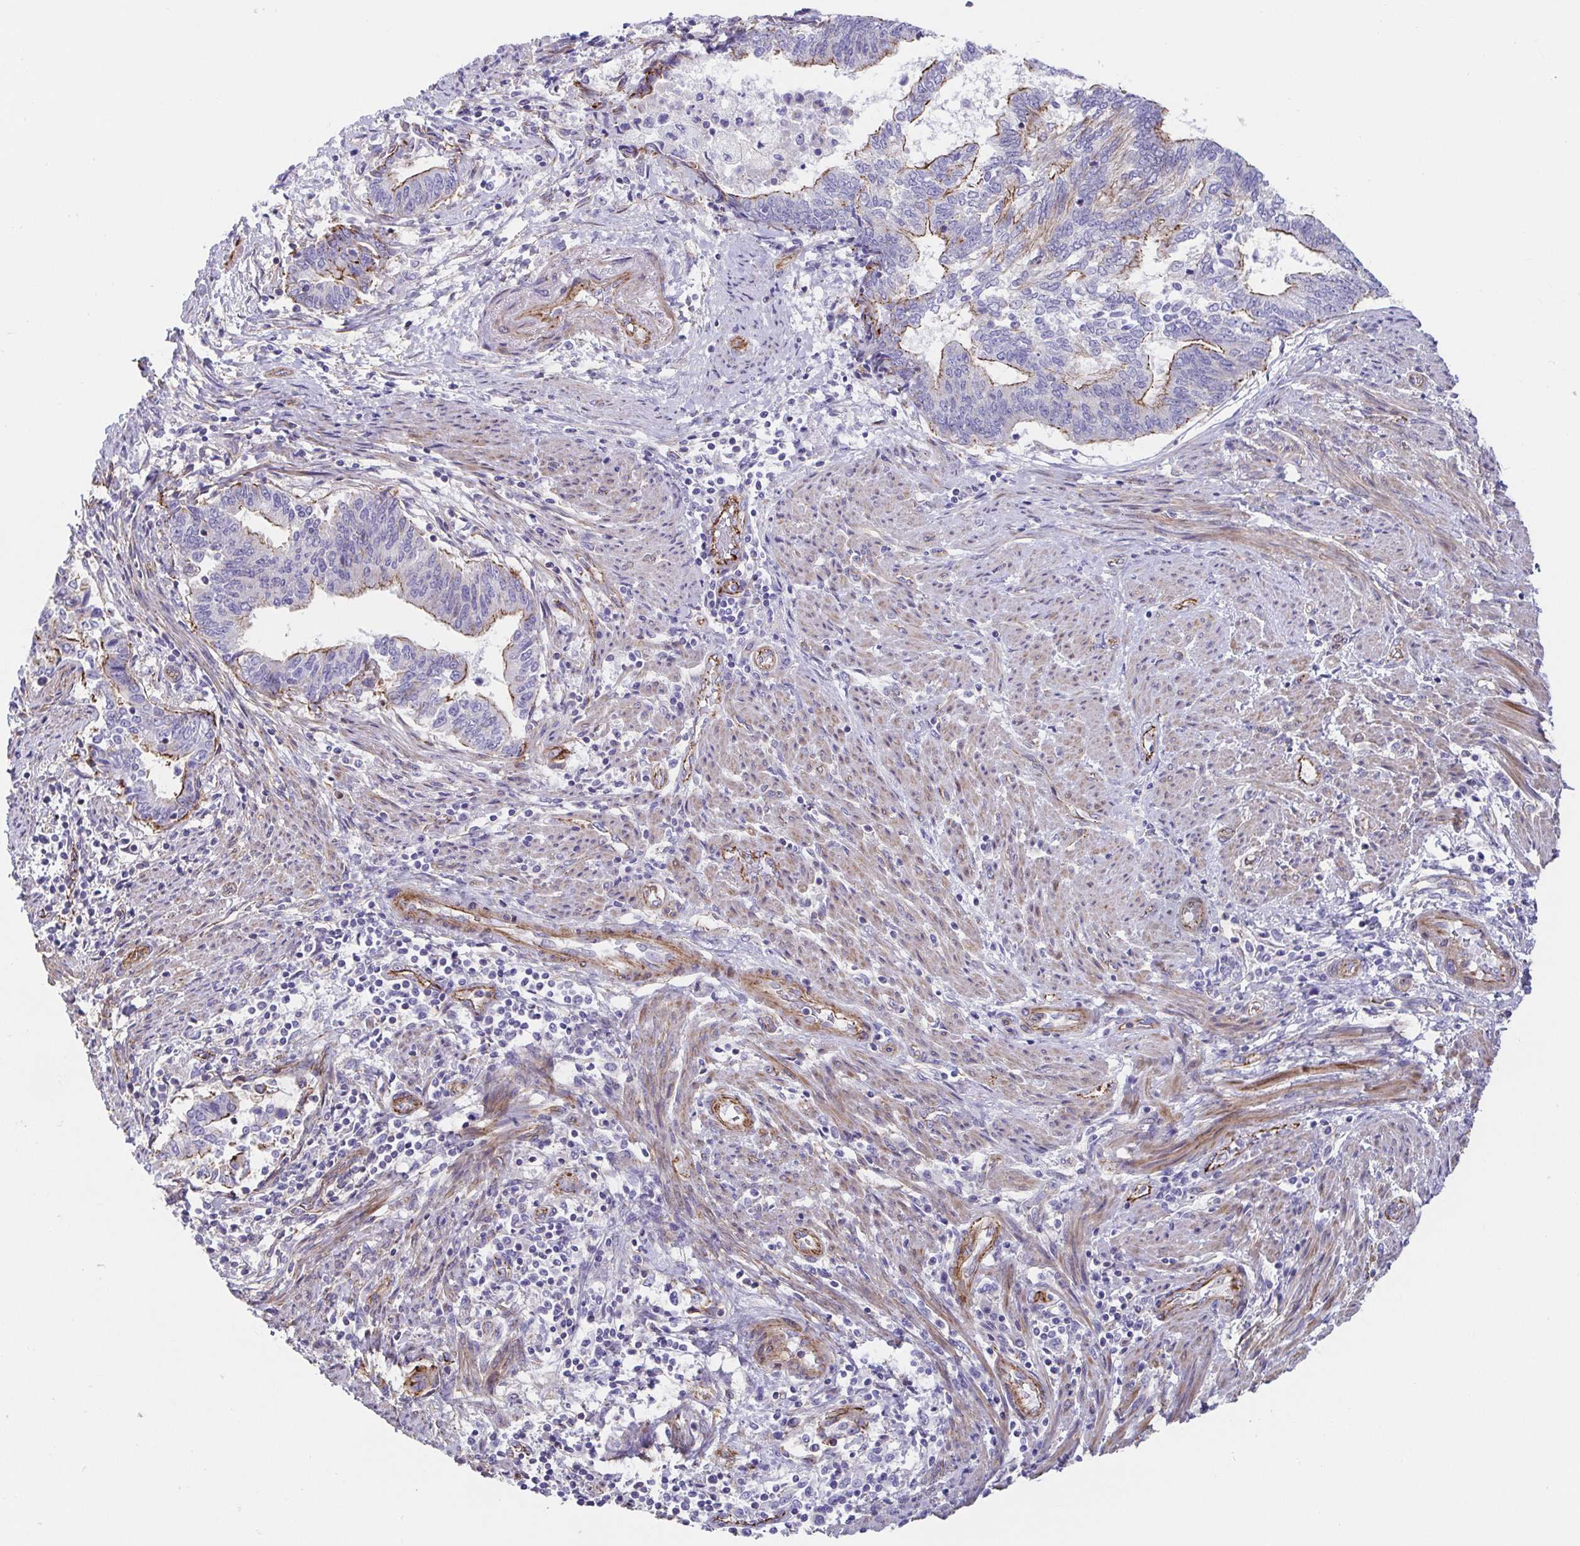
{"staining": {"intensity": "moderate", "quantity": "25%-75%", "location": "cytoplasmic/membranous"}, "tissue": "endometrial cancer", "cell_type": "Tumor cells", "image_type": "cancer", "snomed": [{"axis": "morphology", "description": "Adenocarcinoma, NOS"}, {"axis": "topography", "description": "Endometrium"}], "caption": "This is an image of IHC staining of adenocarcinoma (endometrial), which shows moderate expression in the cytoplasmic/membranous of tumor cells.", "gene": "TRAM2", "patient": {"sex": "female", "age": 65}}